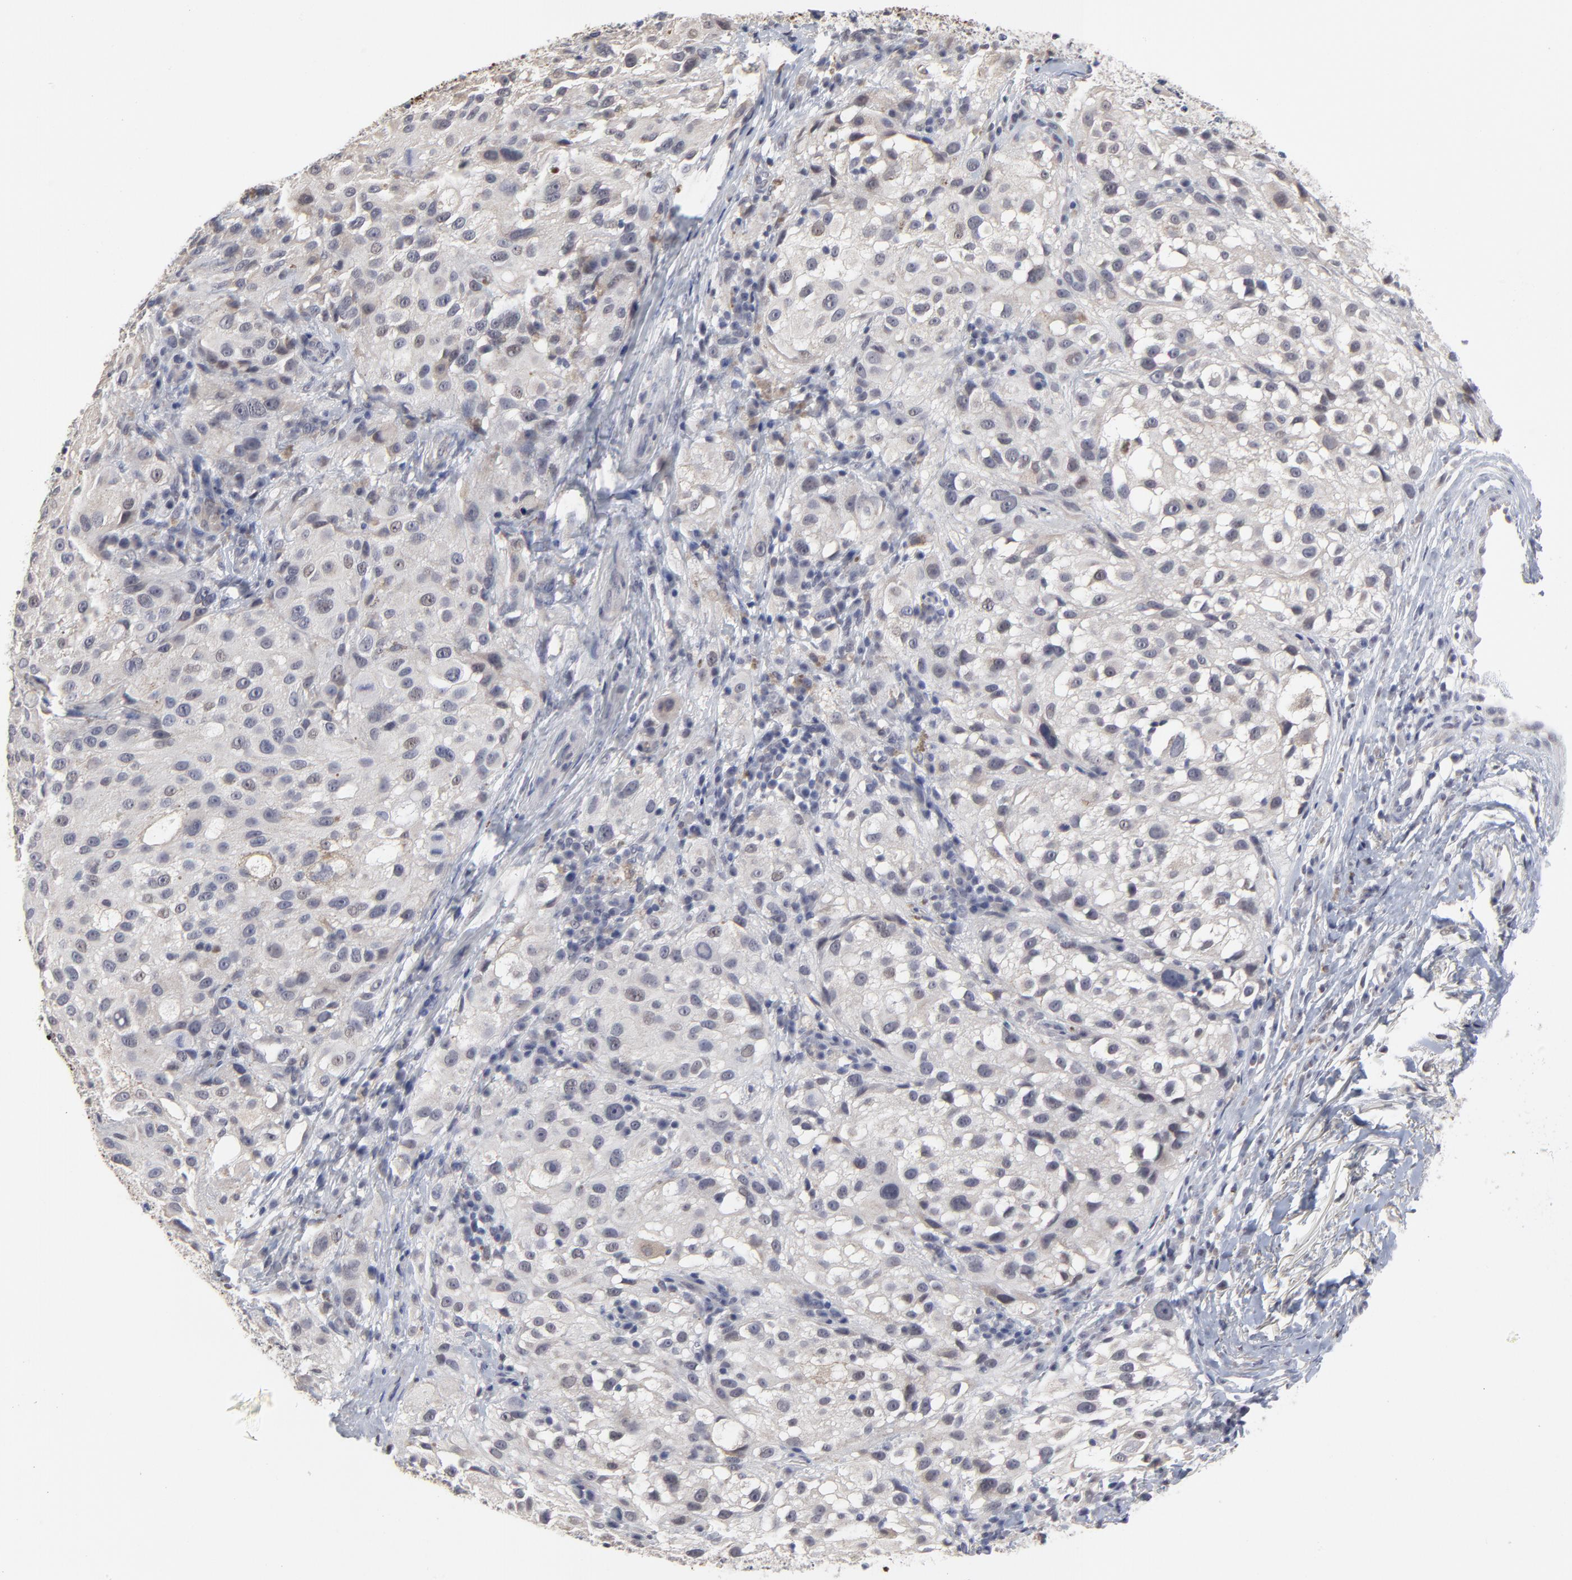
{"staining": {"intensity": "weak", "quantity": "<25%", "location": "cytoplasmic/membranous"}, "tissue": "melanoma", "cell_type": "Tumor cells", "image_type": "cancer", "snomed": [{"axis": "morphology", "description": "Necrosis, NOS"}, {"axis": "morphology", "description": "Malignant melanoma, NOS"}, {"axis": "topography", "description": "Skin"}], "caption": "This is an immunohistochemistry photomicrograph of human melanoma. There is no staining in tumor cells.", "gene": "MAGEA10", "patient": {"sex": "female", "age": 87}}